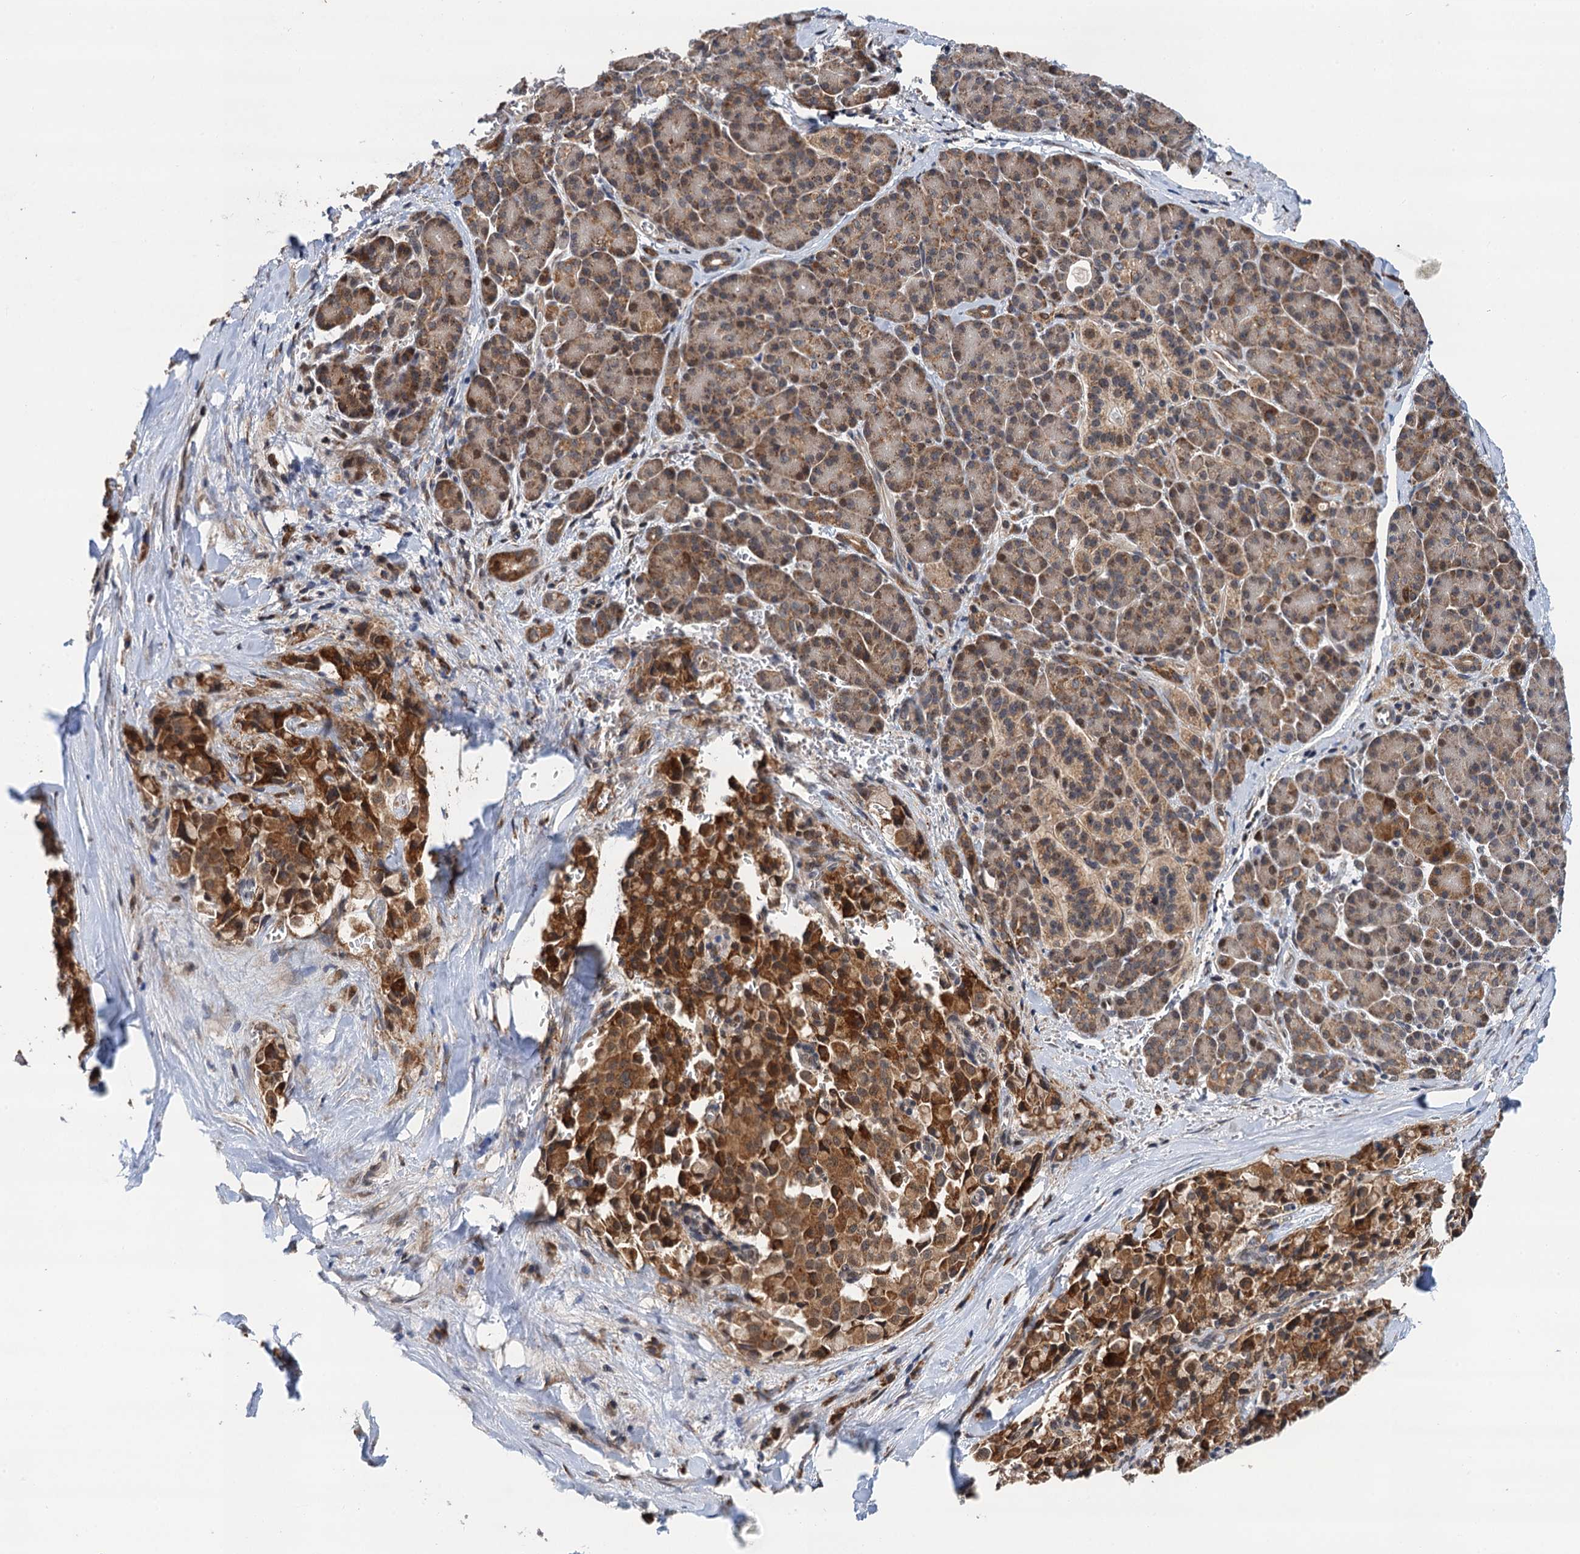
{"staining": {"intensity": "strong", "quantity": ">75%", "location": "cytoplasmic/membranous"}, "tissue": "pancreatic cancer", "cell_type": "Tumor cells", "image_type": "cancer", "snomed": [{"axis": "morphology", "description": "Adenocarcinoma, NOS"}, {"axis": "topography", "description": "Pancreas"}], "caption": "Strong cytoplasmic/membranous staining for a protein is seen in approximately >75% of tumor cells of pancreatic adenocarcinoma using immunohistochemistry.", "gene": "CMPK2", "patient": {"sex": "male", "age": 65}}